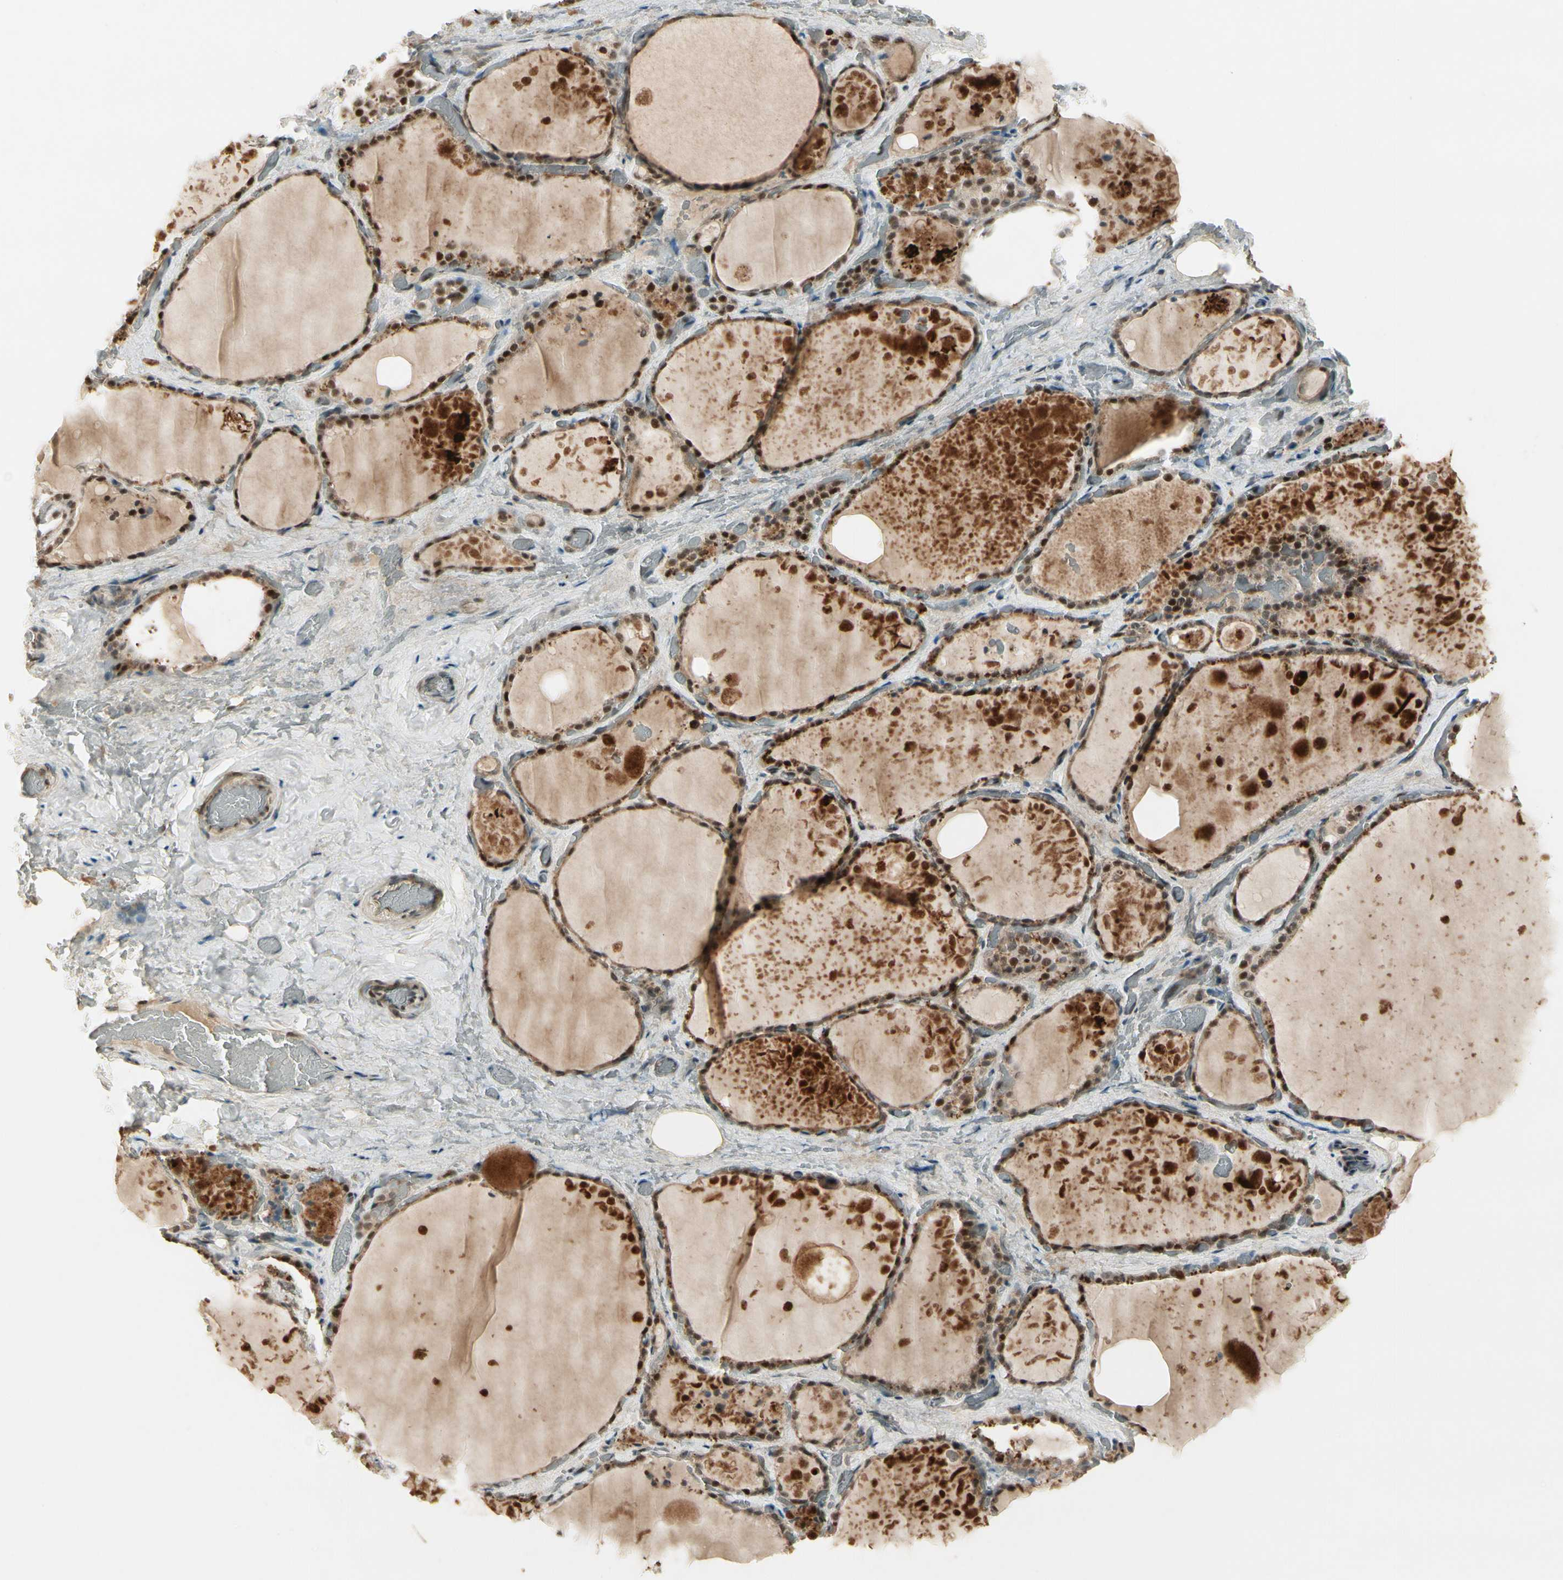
{"staining": {"intensity": "strong", "quantity": ">75%", "location": "cytoplasmic/membranous,nuclear"}, "tissue": "thyroid gland", "cell_type": "Glandular cells", "image_type": "normal", "snomed": [{"axis": "morphology", "description": "Normal tissue, NOS"}, {"axis": "topography", "description": "Thyroid gland"}], "caption": "Brown immunohistochemical staining in normal thyroid gland shows strong cytoplasmic/membranous,nuclear positivity in about >75% of glandular cells. (DAB (3,3'-diaminobenzidine) IHC, brown staining for protein, blue staining for nuclei).", "gene": "CDK11A", "patient": {"sex": "male", "age": 61}}